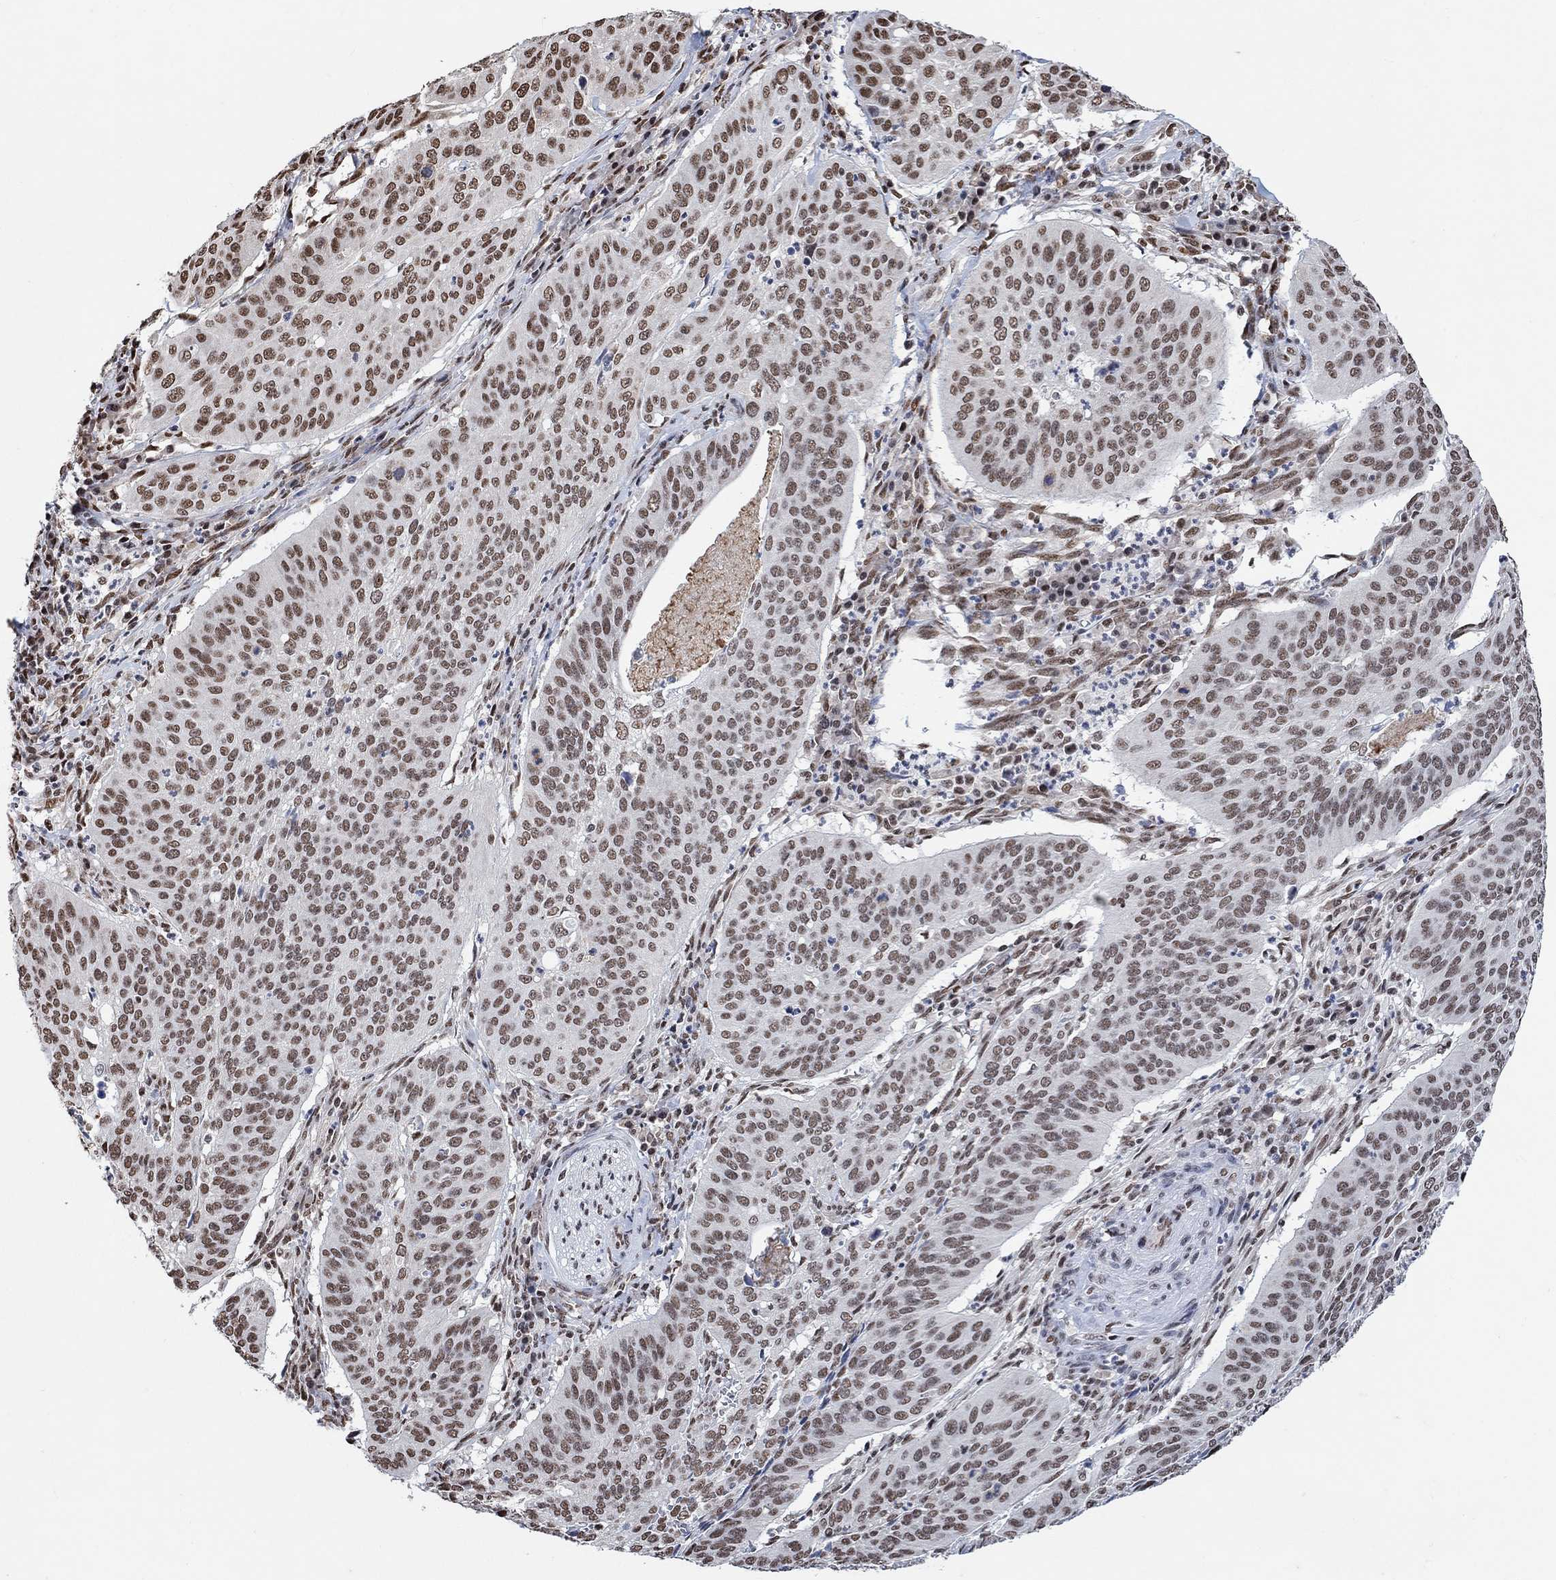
{"staining": {"intensity": "moderate", "quantity": "25%-75%", "location": "nuclear"}, "tissue": "cervical cancer", "cell_type": "Tumor cells", "image_type": "cancer", "snomed": [{"axis": "morphology", "description": "Normal tissue, NOS"}, {"axis": "morphology", "description": "Squamous cell carcinoma, NOS"}, {"axis": "topography", "description": "Cervix"}], "caption": "Immunohistochemistry (DAB) staining of cervical cancer exhibits moderate nuclear protein positivity in approximately 25%-75% of tumor cells.", "gene": "USP39", "patient": {"sex": "female", "age": 39}}